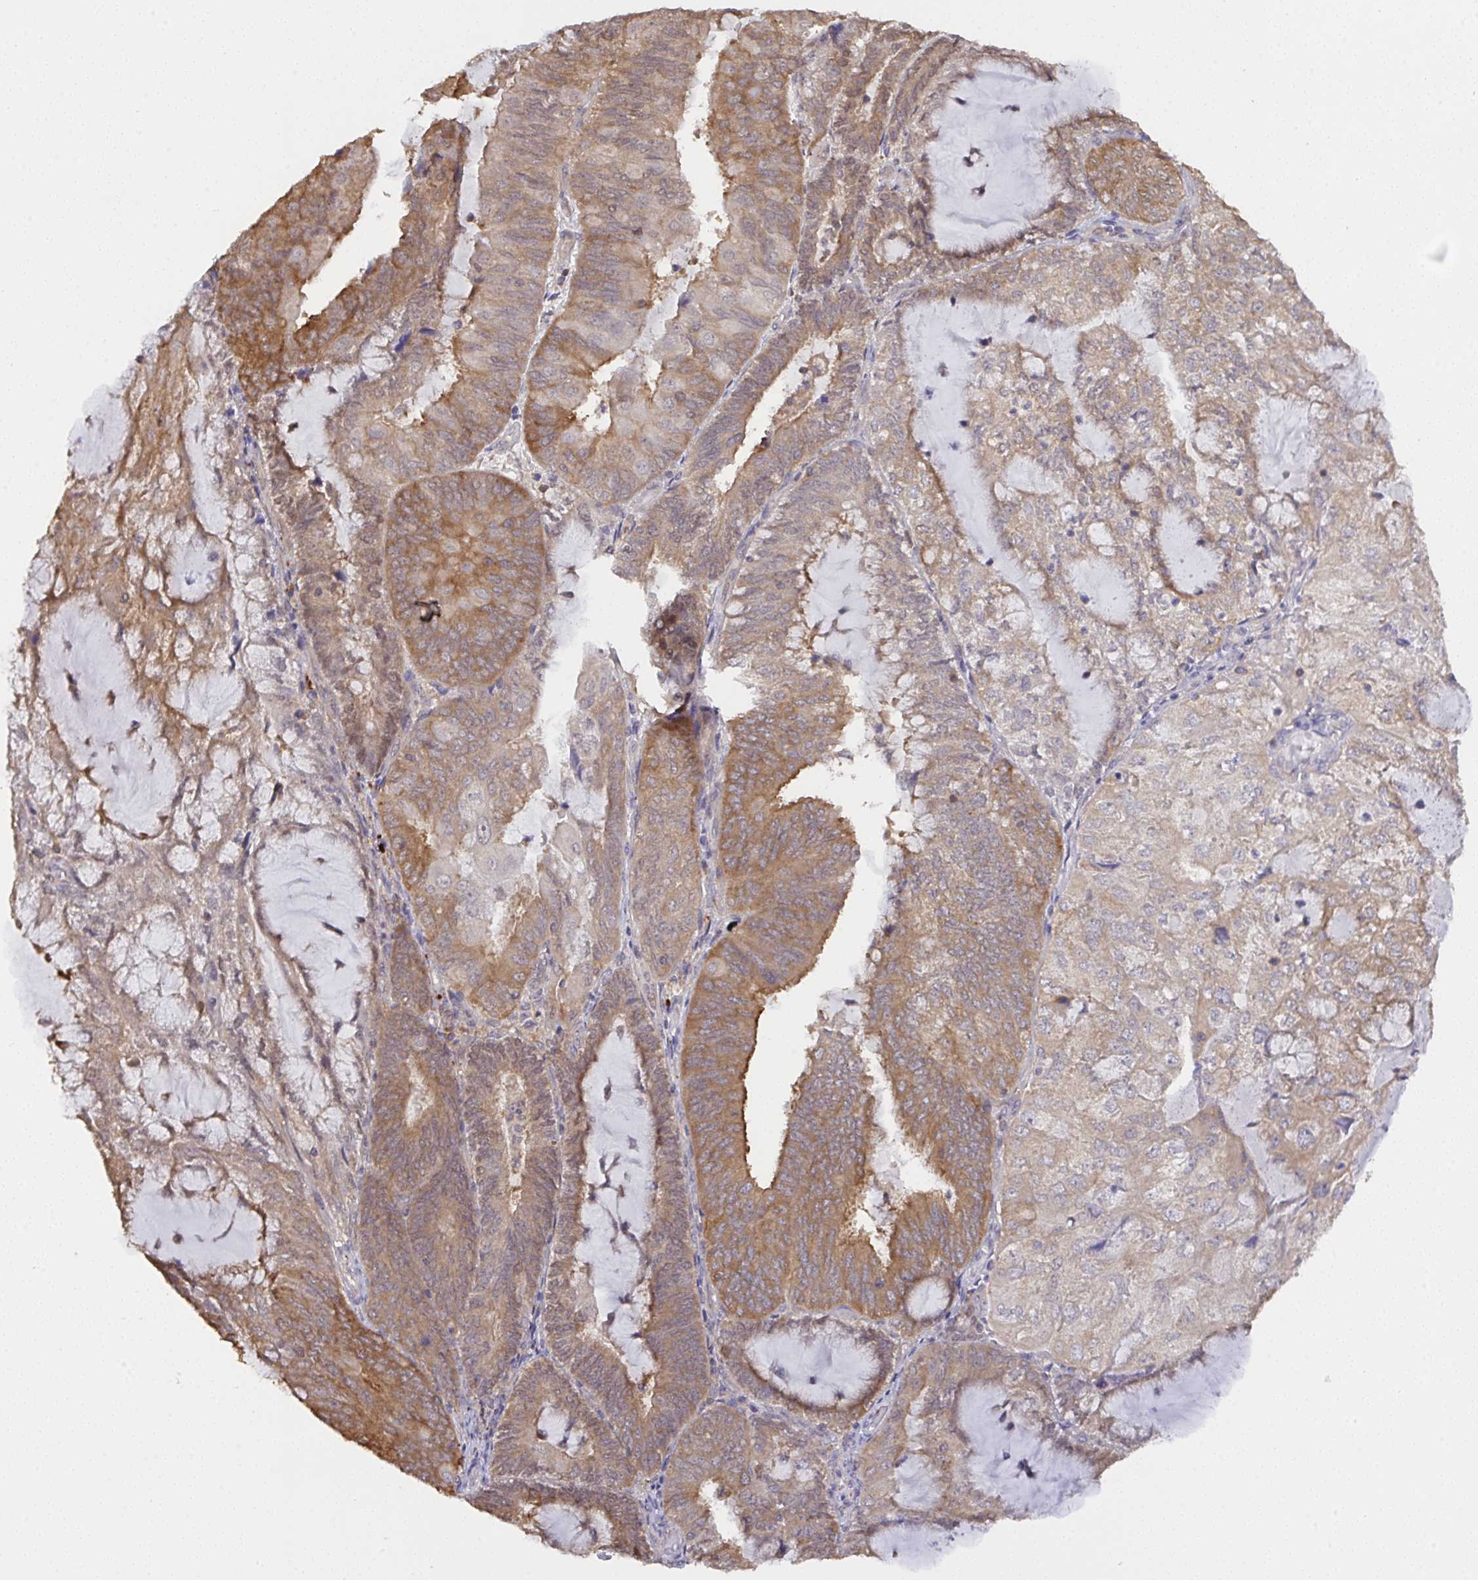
{"staining": {"intensity": "moderate", "quantity": "25%-75%", "location": "cytoplasmic/membranous"}, "tissue": "endometrial cancer", "cell_type": "Tumor cells", "image_type": "cancer", "snomed": [{"axis": "morphology", "description": "Adenocarcinoma, NOS"}, {"axis": "topography", "description": "Endometrium"}], "caption": "Tumor cells show medium levels of moderate cytoplasmic/membranous expression in approximately 25%-75% of cells in human endometrial cancer (adenocarcinoma).", "gene": "C12orf57", "patient": {"sex": "female", "age": 81}}